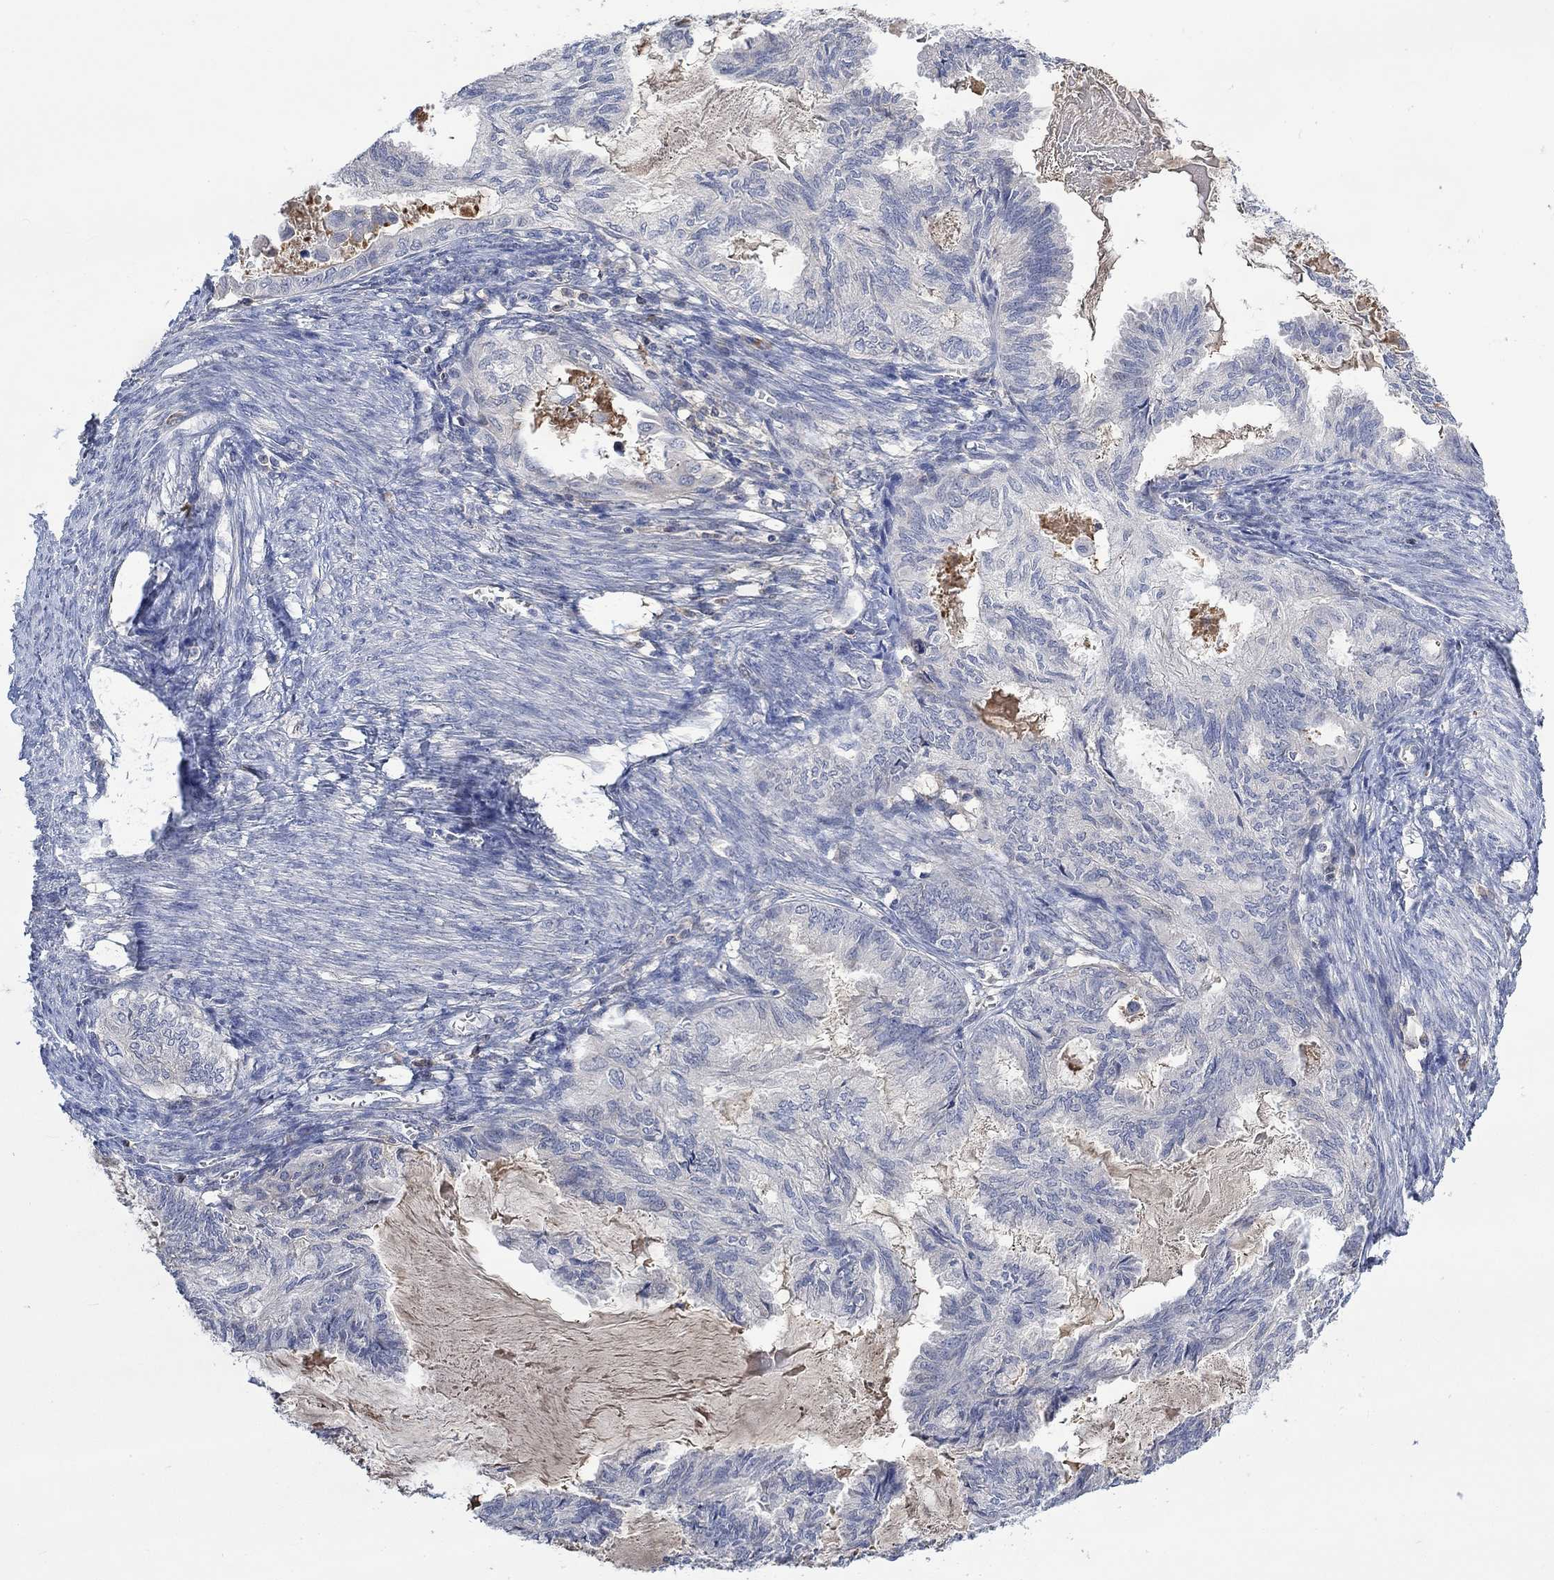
{"staining": {"intensity": "negative", "quantity": "none", "location": "none"}, "tissue": "endometrial cancer", "cell_type": "Tumor cells", "image_type": "cancer", "snomed": [{"axis": "morphology", "description": "Adenocarcinoma, NOS"}, {"axis": "topography", "description": "Endometrium"}], "caption": "There is no significant expression in tumor cells of endometrial adenocarcinoma. Brightfield microscopy of IHC stained with DAB (brown) and hematoxylin (blue), captured at high magnification.", "gene": "MSTN", "patient": {"sex": "female", "age": 86}}